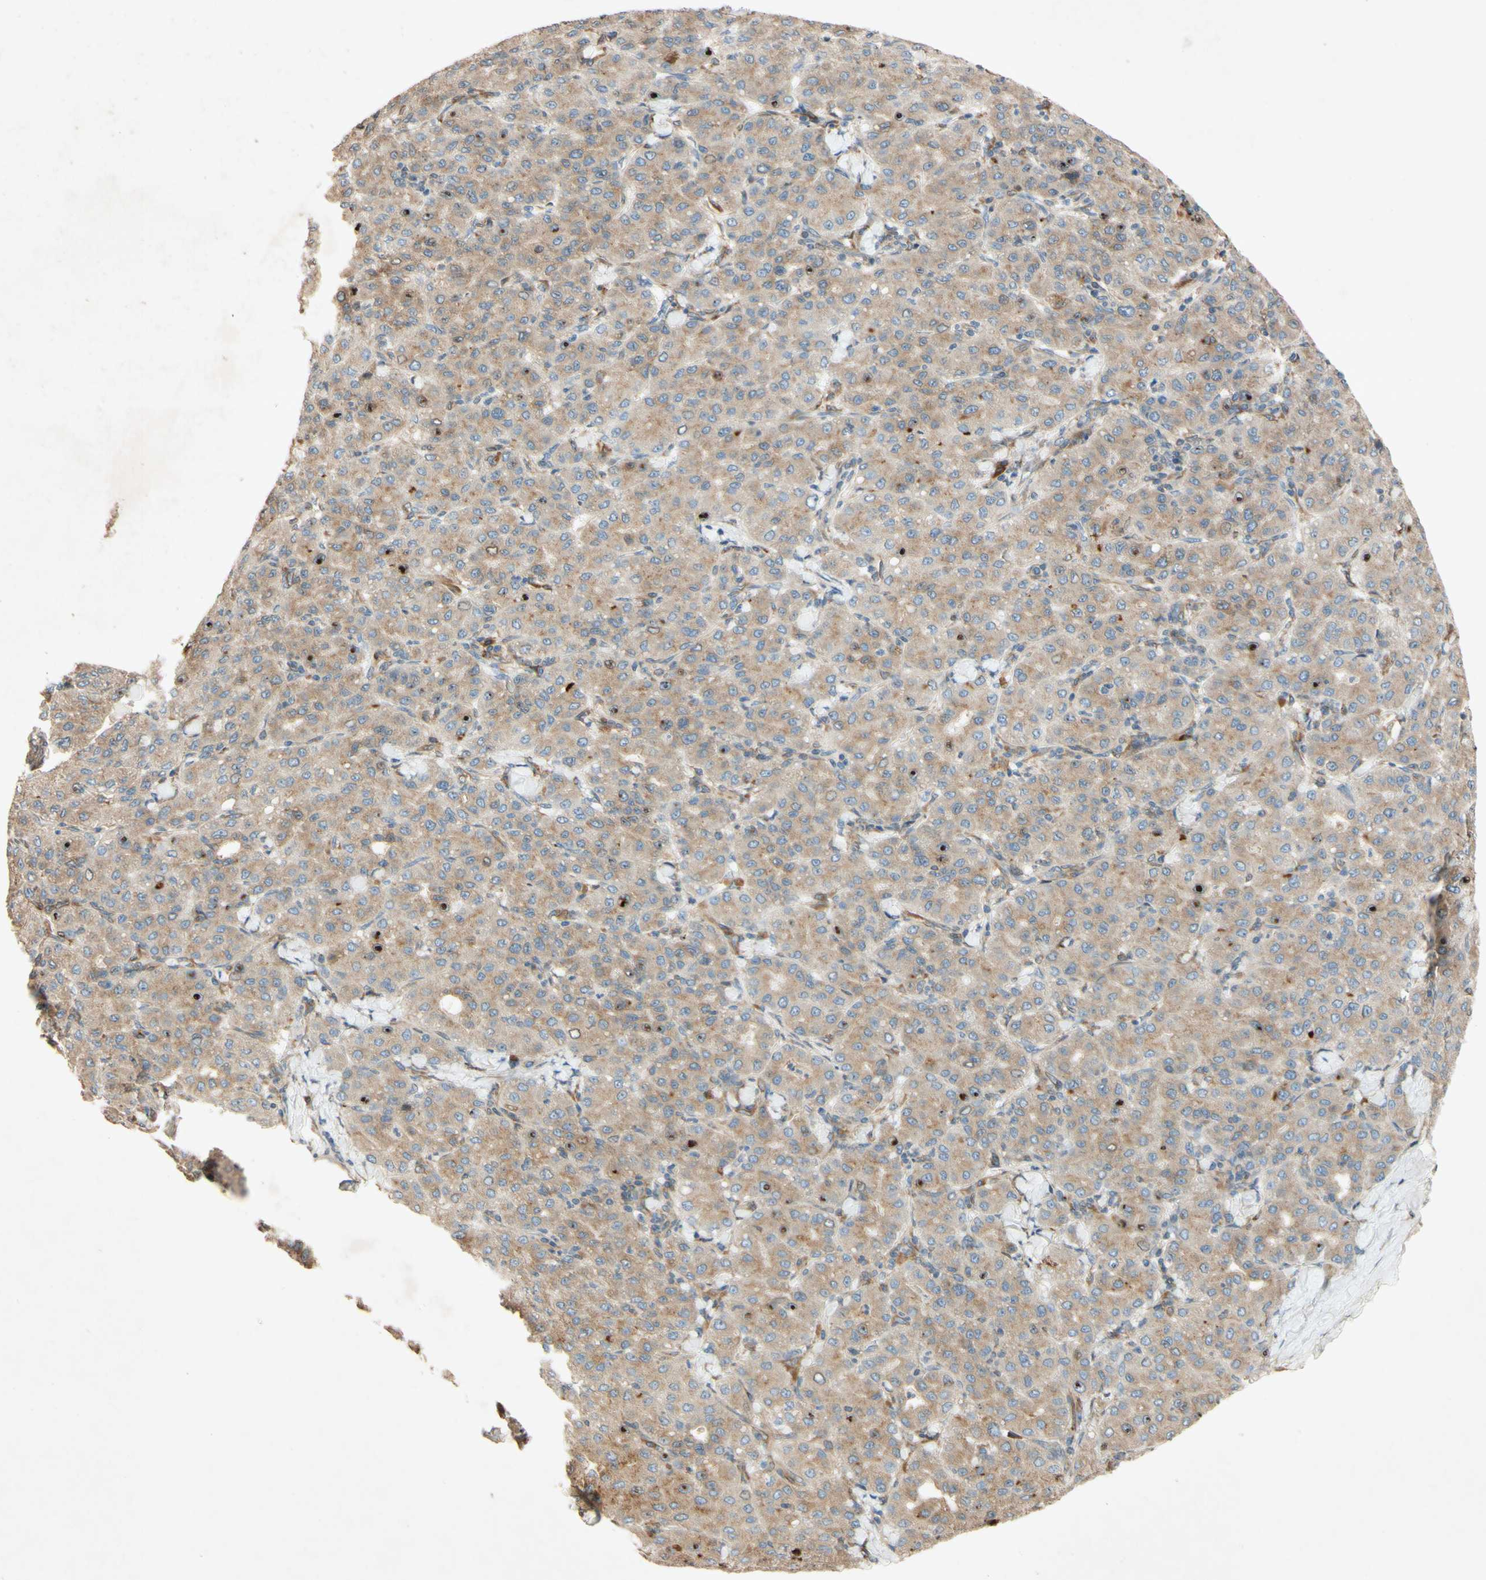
{"staining": {"intensity": "strong", "quantity": "<25%", "location": "cytoplasmic/membranous,nuclear"}, "tissue": "liver cancer", "cell_type": "Tumor cells", "image_type": "cancer", "snomed": [{"axis": "morphology", "description": "Carcinoma, Hepatocellular, NOS"}, {"axis": "topography", "description": "Liver"}], "caption": "Hepatocellular carcinoma (liver) stained for a protein shows strong cytoplasmic/membranous and nuclear positivity in tumor cells. (Stains: DAB in brown, nuclei in blue, Microscopy: brightfield microscopy at high magnification).", "gene": "PTPRU", "patient": {"sex": "male", "age": 65}}